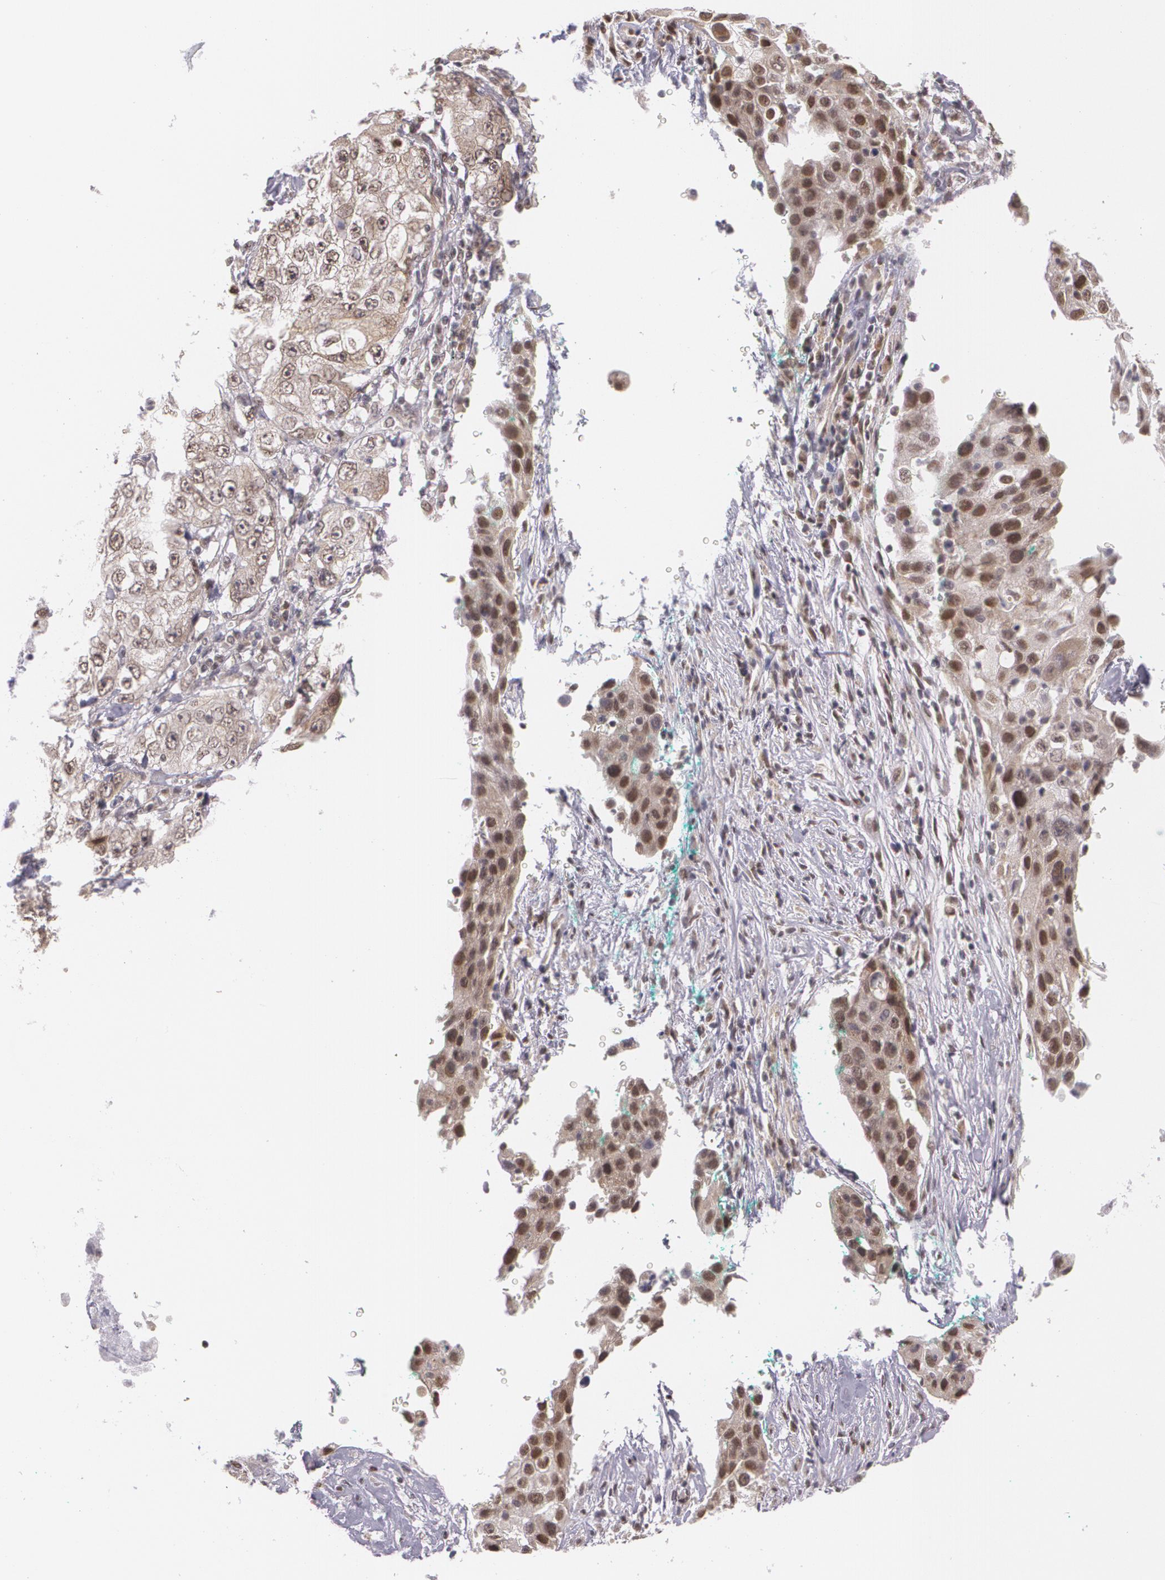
{"staining": {"intensity": "moderate", "quantity": ">75%", "location": "cytoplasmic/membranous,nuclear"}, "tissue": "lung cancer", "cell_type": "Tumor cells", "image_type": "cancer", "snomed": [{"axis": "morphology", "description": "Squamous cell carcinoma, NOS"}, {"axis": "topography", "description": "Lung"}], "caption": "An image of human lung cancer stained for a protein reveals moderate cytoplasmic/membranous and nuclear brown staining in tumor cells.", "gene": "ALX1", "patient": {"sex": "male", "age": 64}}